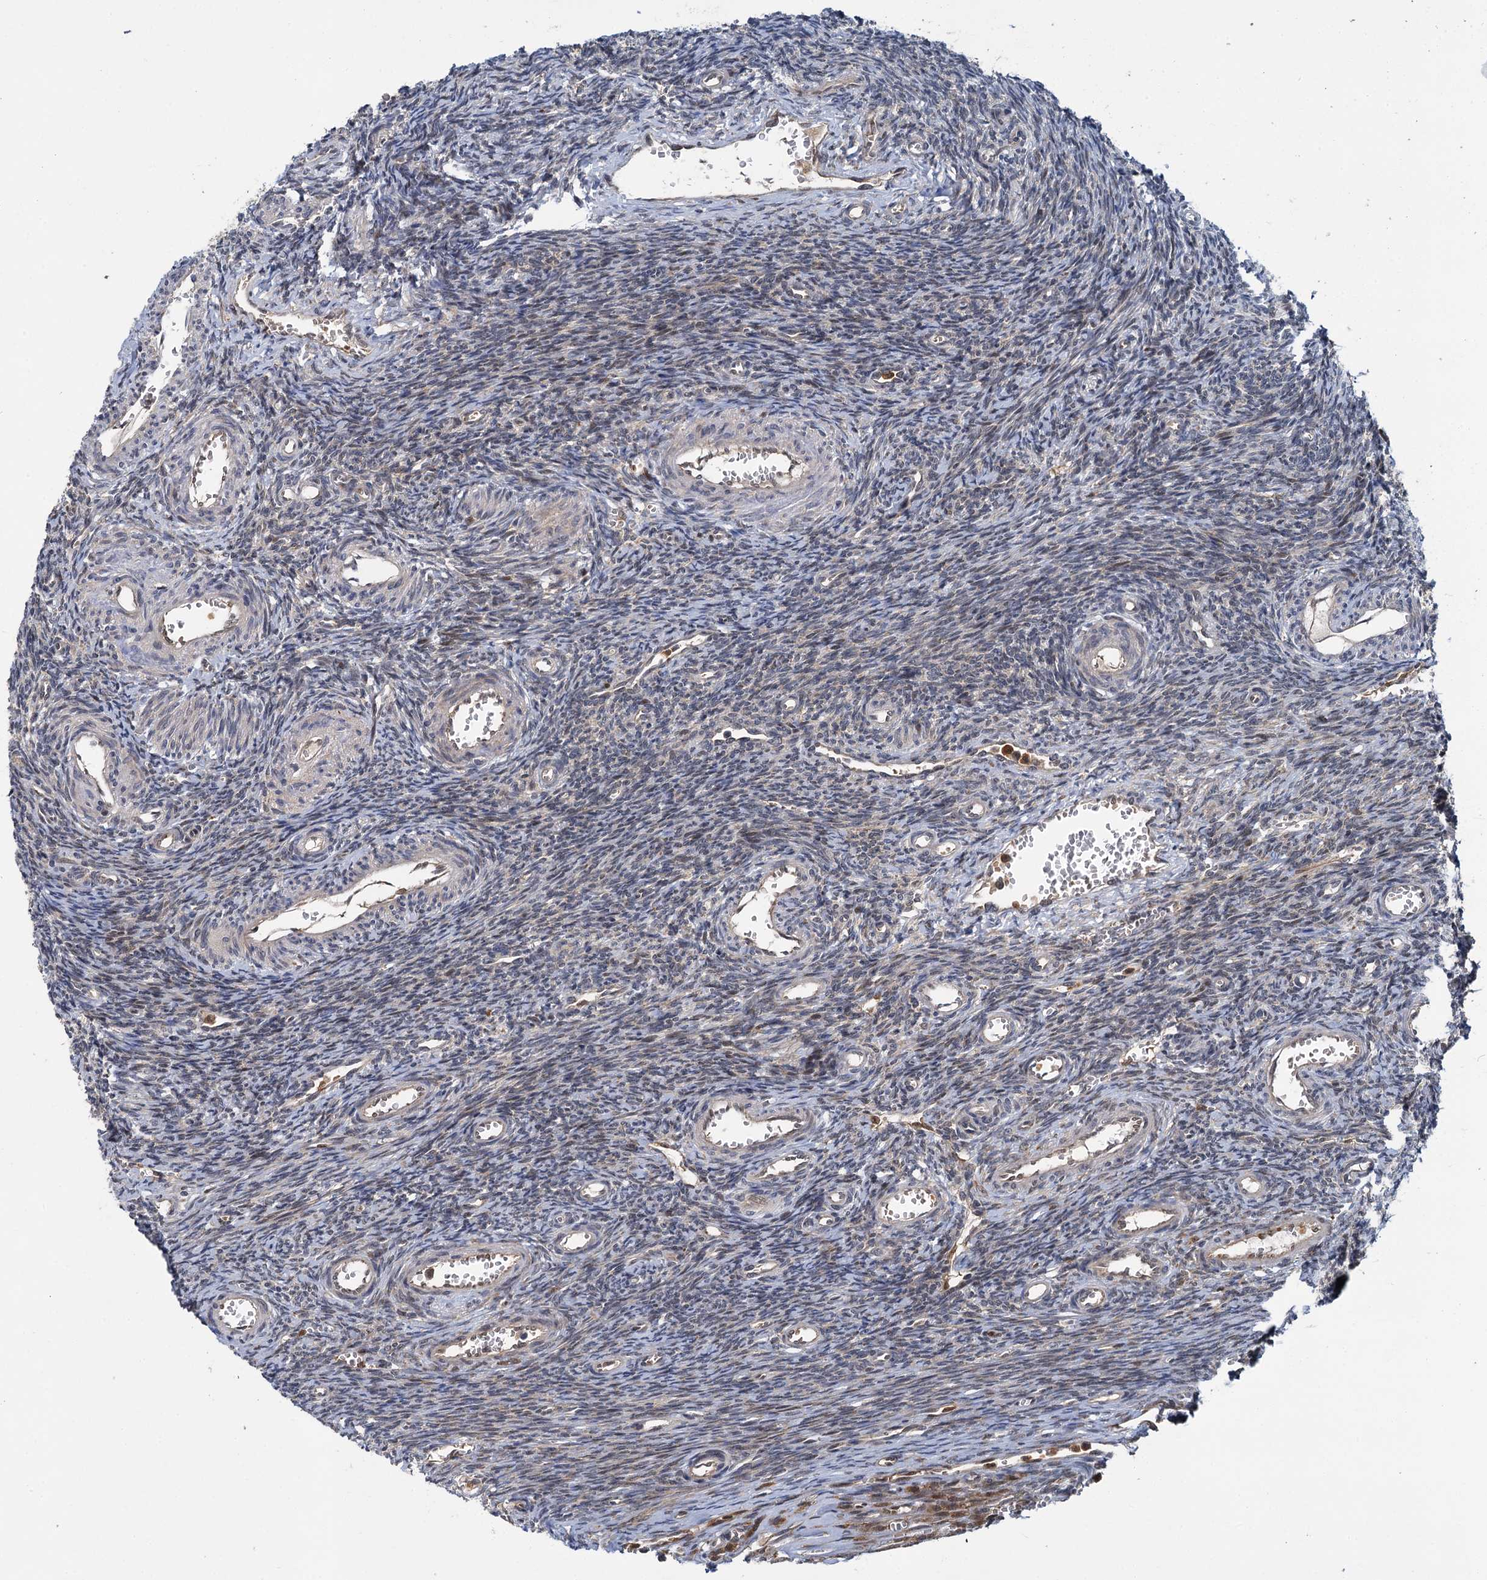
{"staining": {"intensity": "negative", "quantity": "none", "location": "none"}, "tissue": "ovary", "cell_type": "Ovarian stroma cells", "image_type": "normal", "snomed": [{"axis": "morphology", "description": "Normal tissue, NOS"}, {"axis": "topography", "description": "Ovary"}], "caption": "Immunohistochemistry photomicrograph of unremarkable human ovary stained for a protein (brown), which shows no staining in ovarian stroma cells.", "gene": "APBA2", "patient": {"sex": "female", "age": 39}}